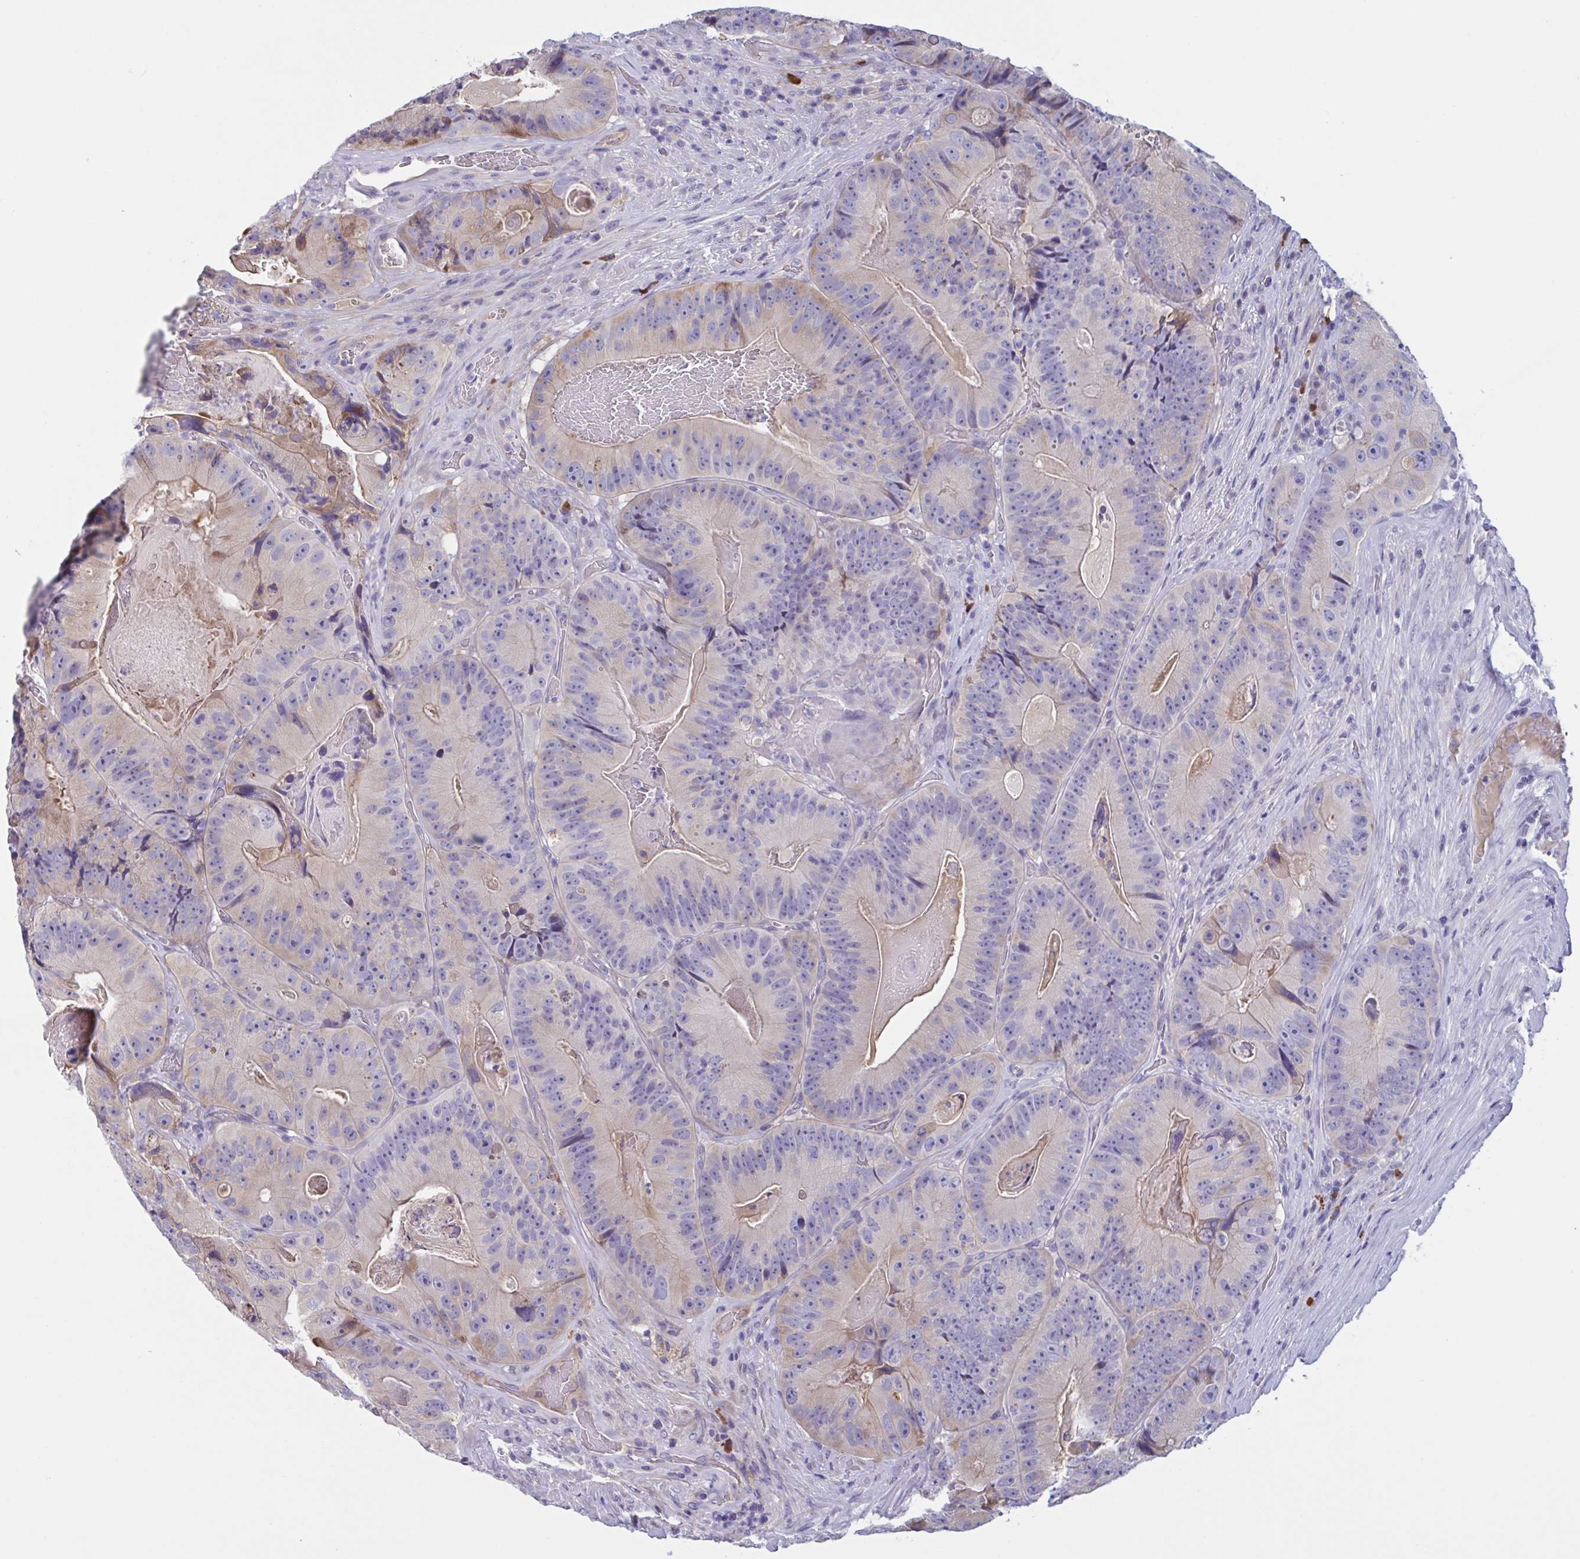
{"staining": {"intensity": "weak", "quantity": "<25%", "location": "cytoplasmic/membranous"}, "tissue": "colorectal cancer", "cell_type": "Tumor cells", "image_type": "cancer", "snomed": [{"axis": "morphology", "description": "Adenocarcinoma, NOS"}, {"axis": "topography", "description": "Colon"}], "caption": "Immunohistochemistry (IHC) photomicrograph of colorectal cancer (adenocarcinoma) stained for a protein (brown), which reveals no expression in tumor cells.", "gene": "MS4A14", "patient": {"sex": "female", "age": 86}}